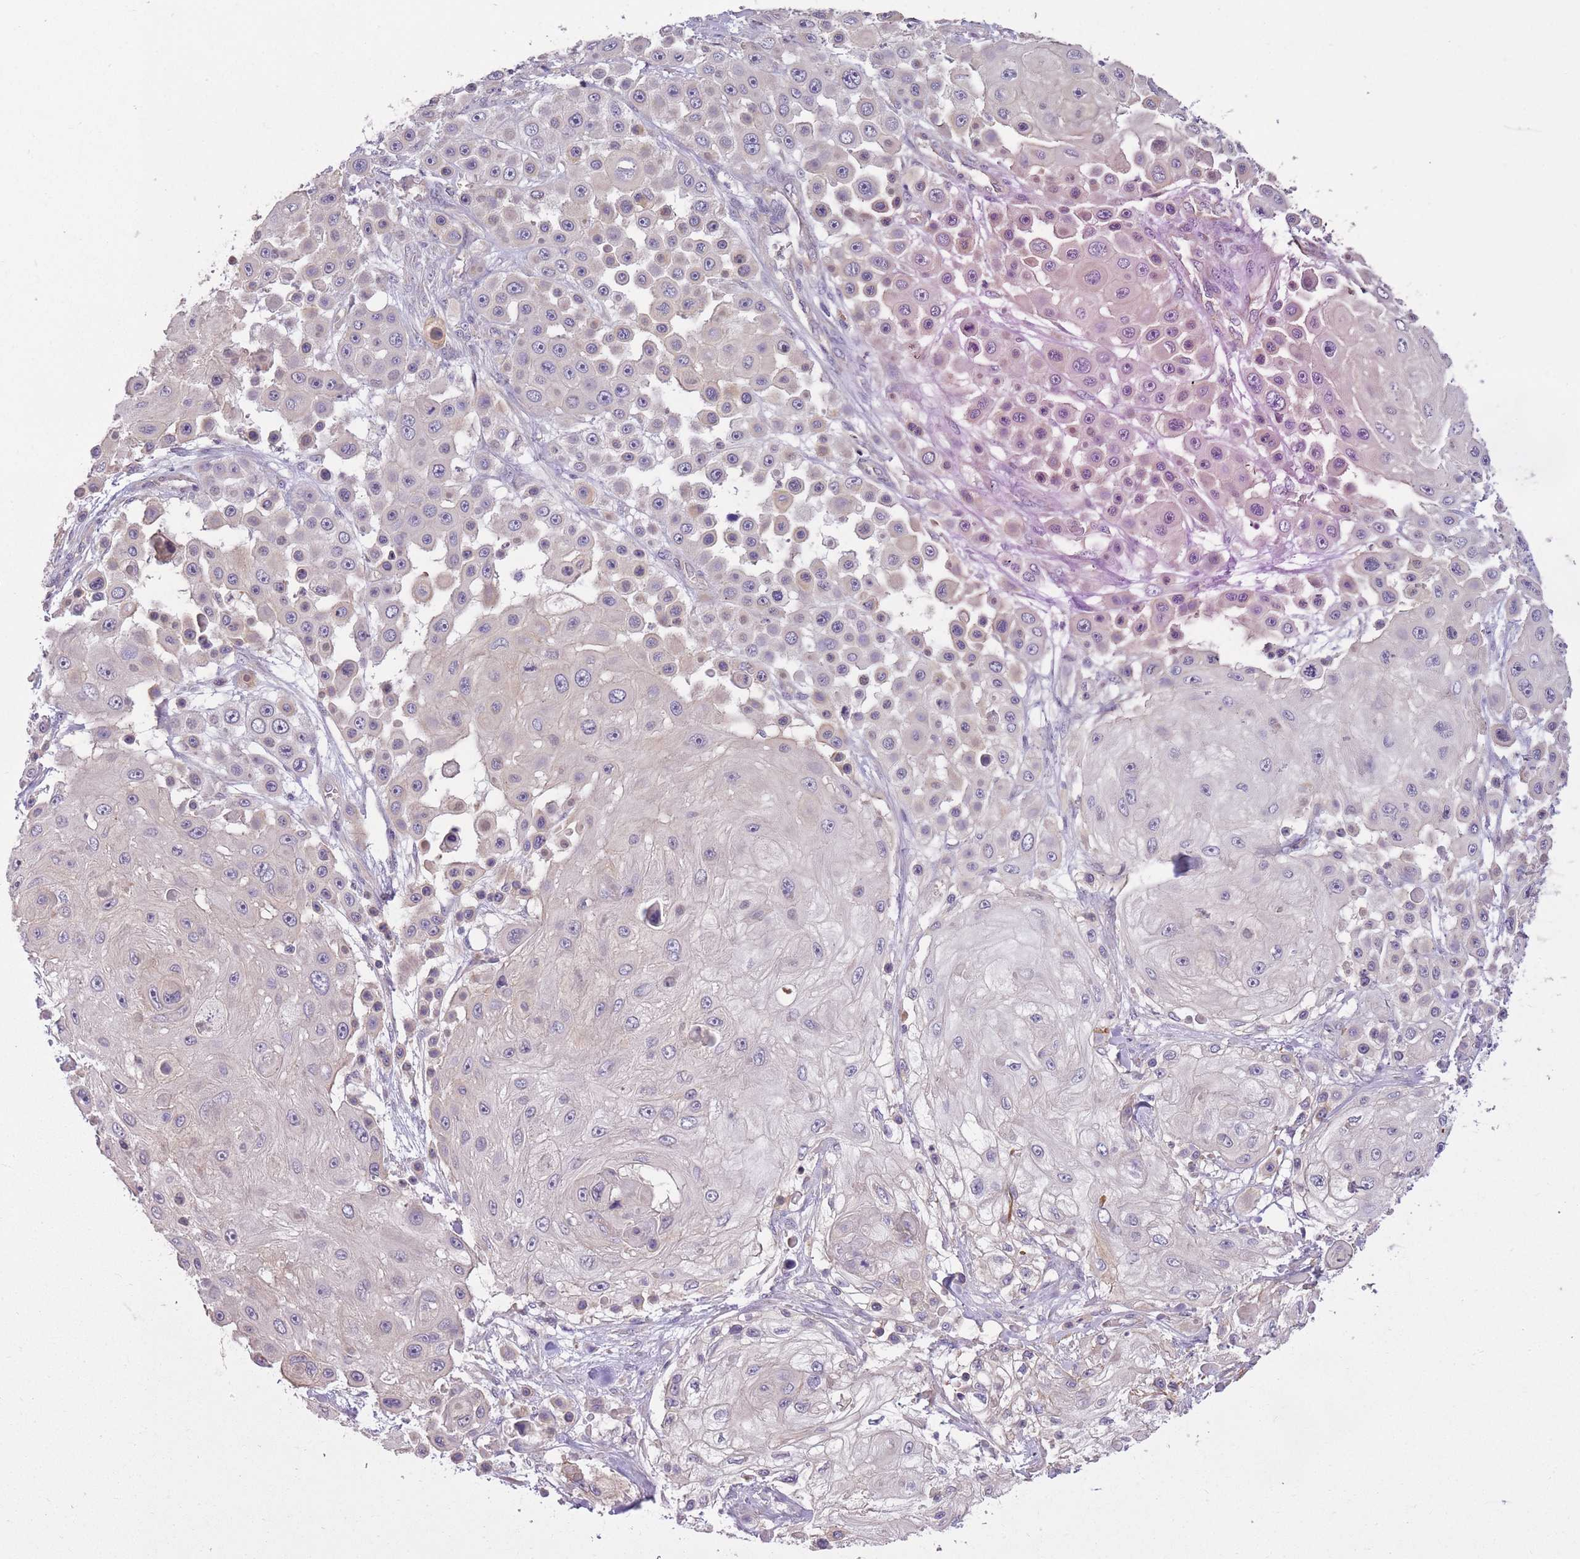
{"staining": {"intensity": "negative", "quantity": "none", "location": "none"}, "tissue": "skin cancer", "cell_type": "Tumor cells", "image_type": "cancer", "snomed": [{"axis": "morphology", "description": "Squamous cell carcinoma, NOS"}, {"axis": "topography", "description": "Skin"}], "caption": "The histopathology image reveals no significant staining in tumor cells of skin cancer.", "gene": "REV1", "patient": {"sex": "male", "age": 67}}